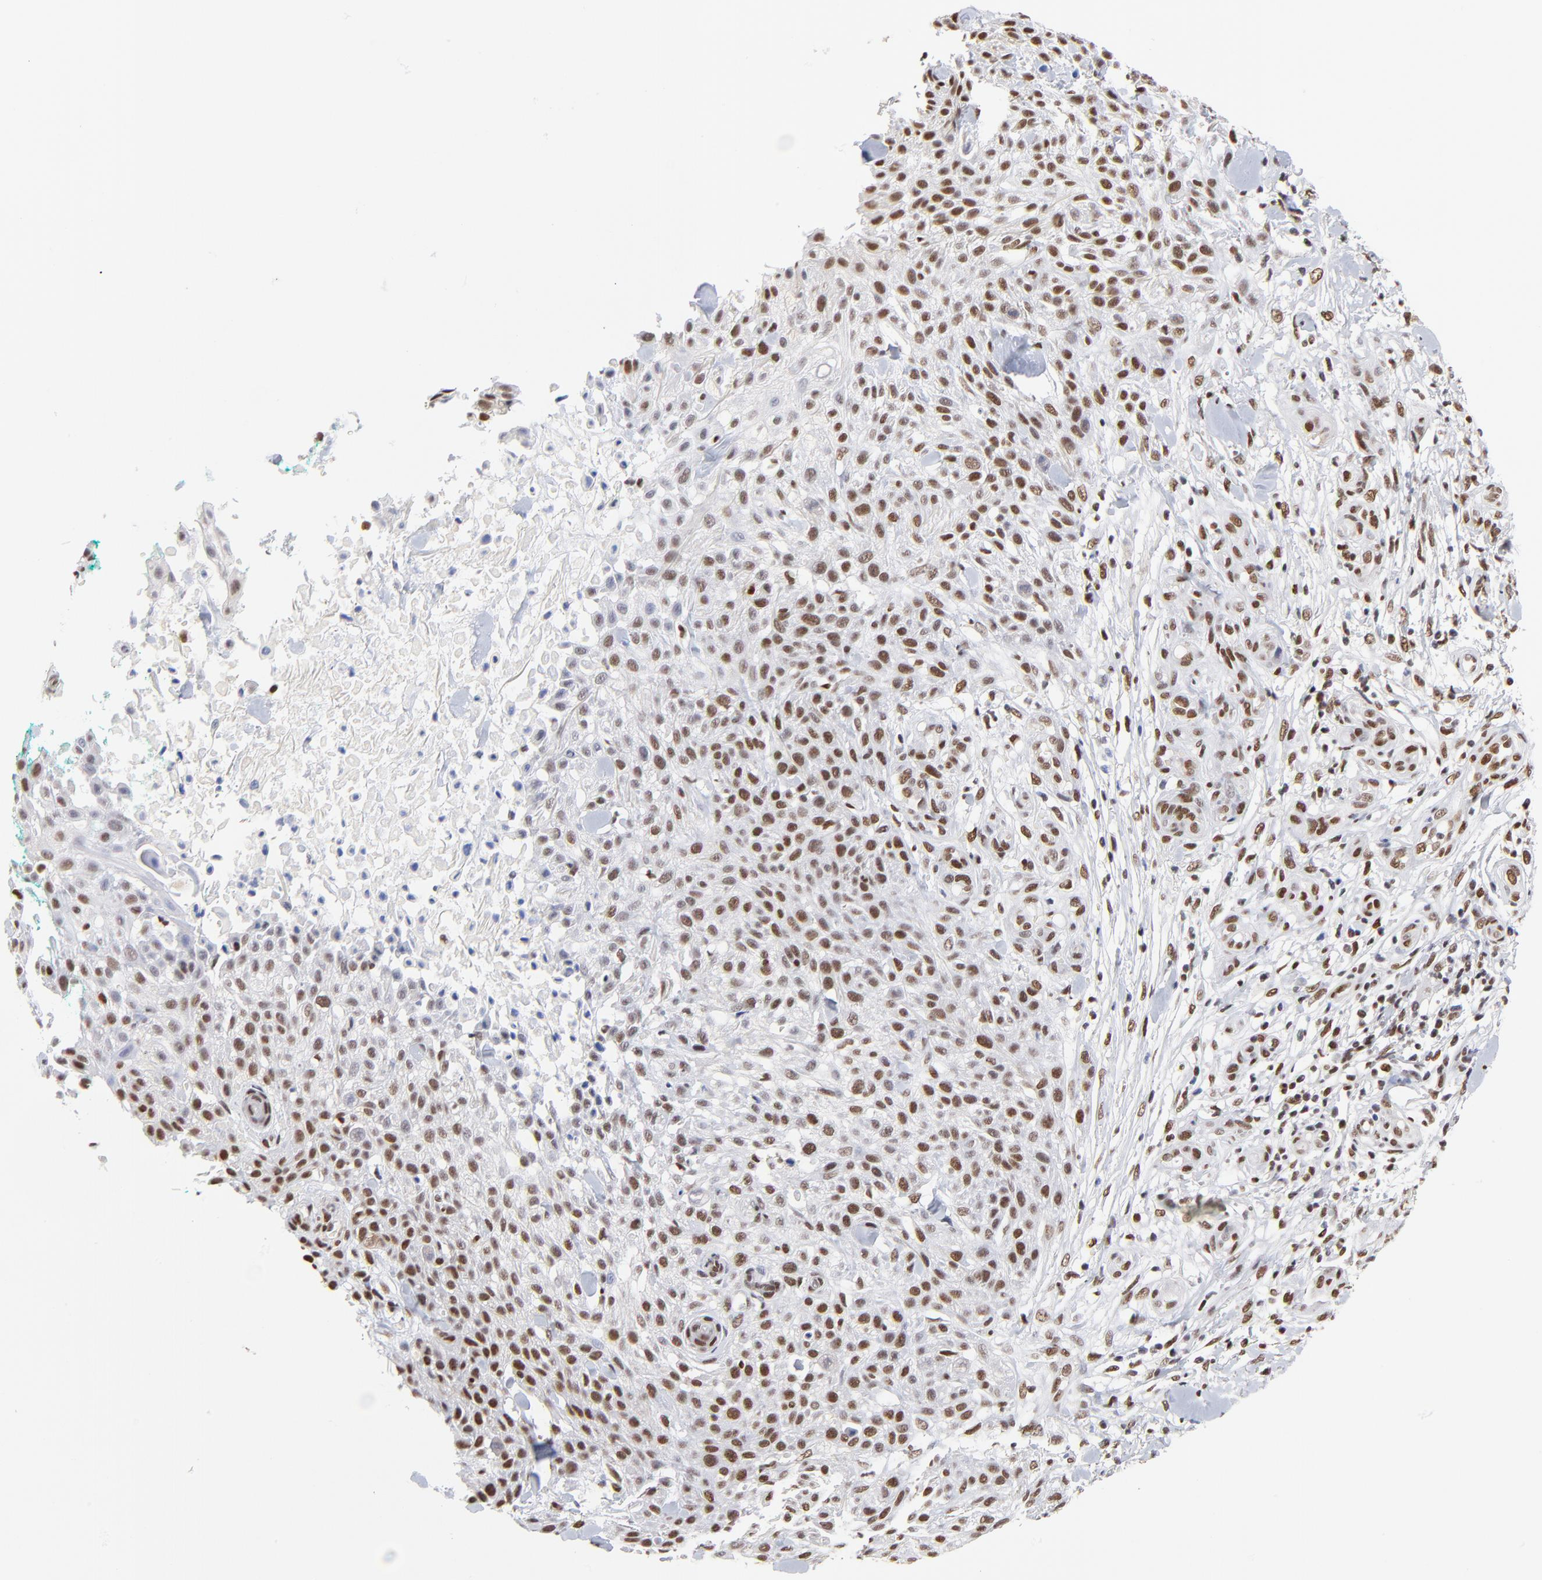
{"staining": {"intensity": "moderate", "quantity": "25%-75%", "location": "nuclear"}, "tissue": "skin cancer", "cell_type": "Tumor cells", "image_type": "cancer", "snomed": [{"axis": "morphology", "description": "Squamous cell carcinoma, NOS"}, {"axis": "topography", "description": "Skin"}], "caption": "Human skin squamous cell carcinoma stained with a brown dye exhibits moderate nuclear positive staining in about 25%-75% of tumor cells.", "gene": "ZMYM3", "patient": {"sex": "female", "age": 42}}